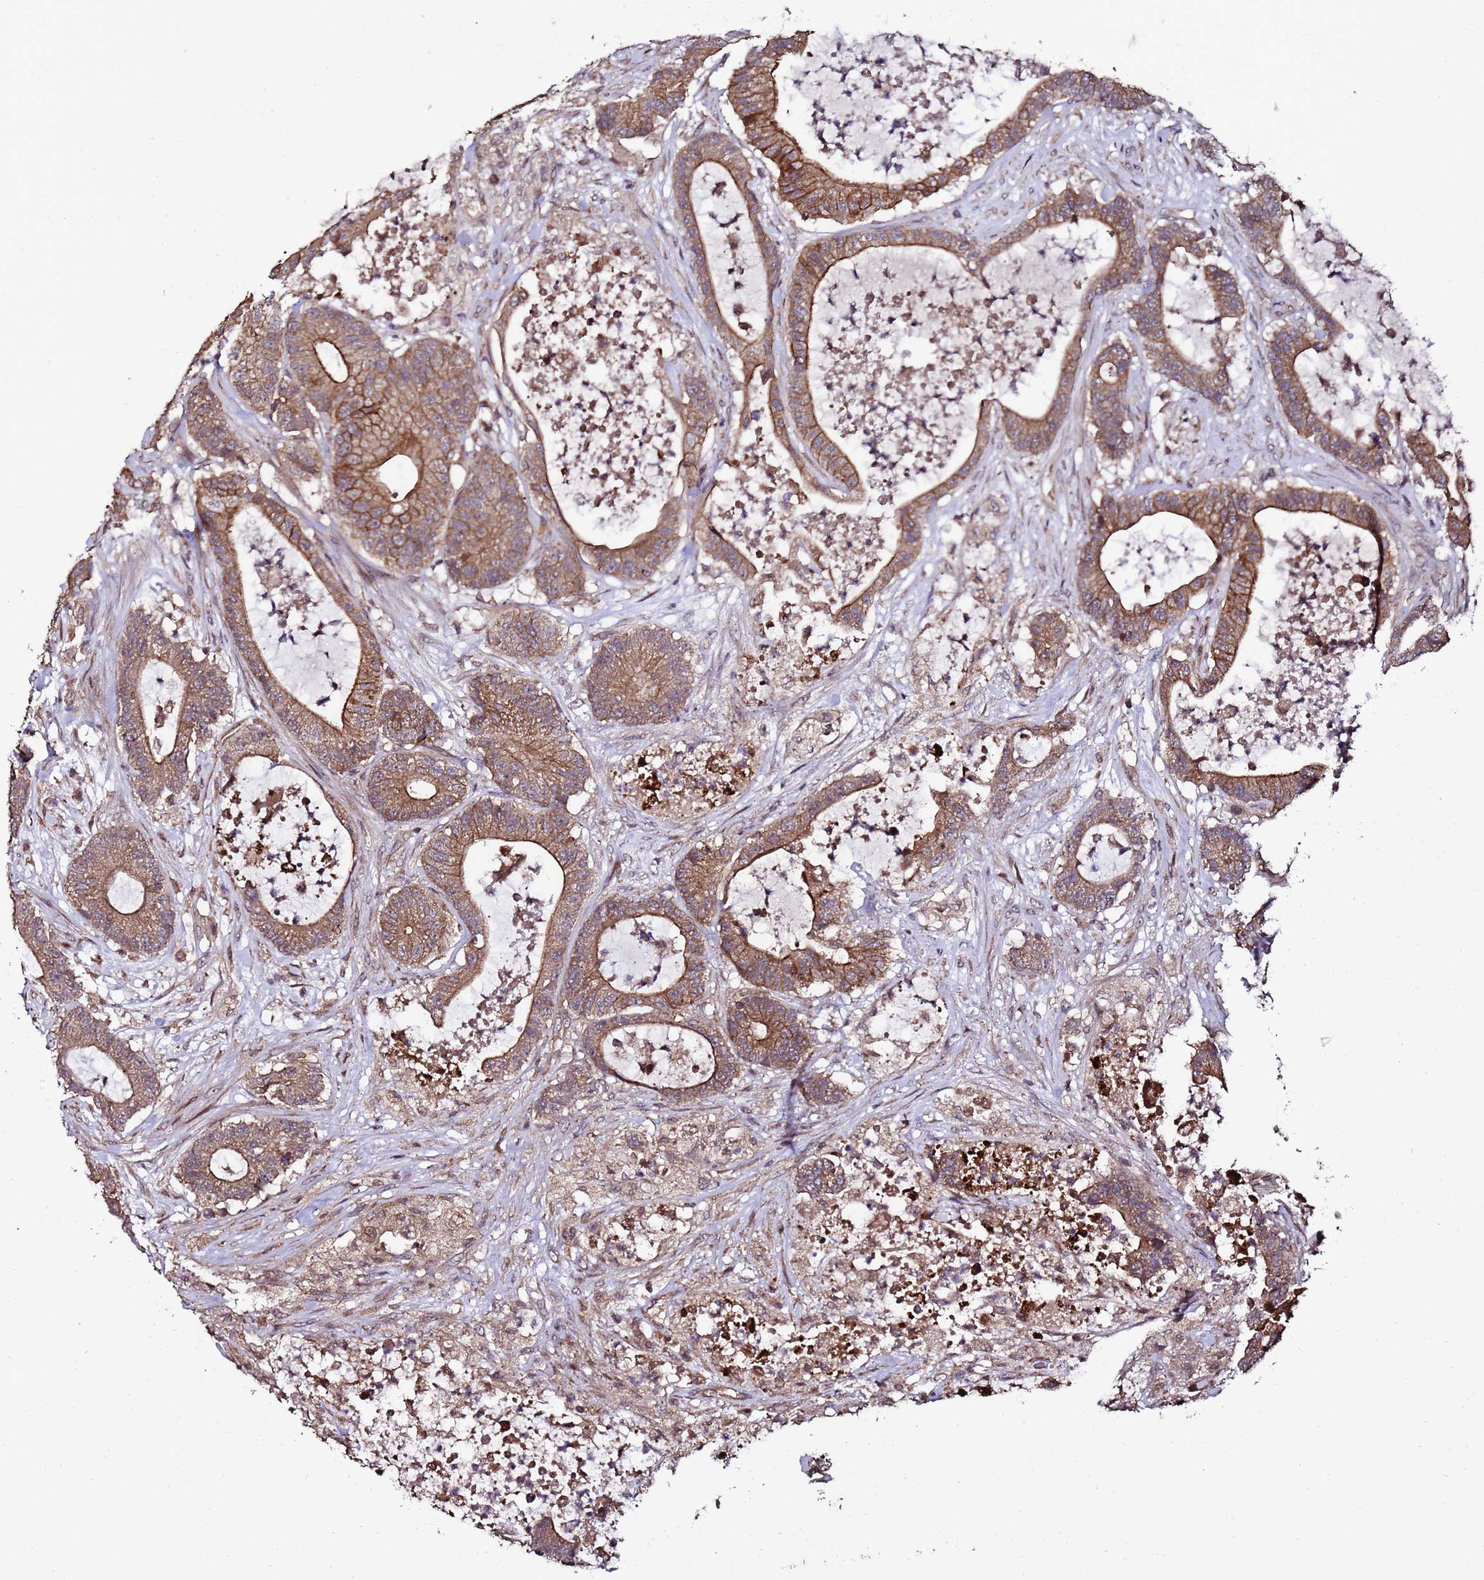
{"staining": {"intensity": "strong", "quantity": ">75%", "location": "cytoplasmic/membranous"}, "tissue": "colorectal cancer", "cell_type": "Tumor cells", "image_type": "cancer", "snomed": [{"axis": "morphology", "description": "Adenocarcinoma, NOS"}, {"axis": "topography", "description": "Colon"}], "caption": "Human adenocarcinoma (colorectal) stained with a protein marker exhibits strong staining in tumor cells.", "gene": "PRODH", "patient": {"sex": "female", "age": 84}}